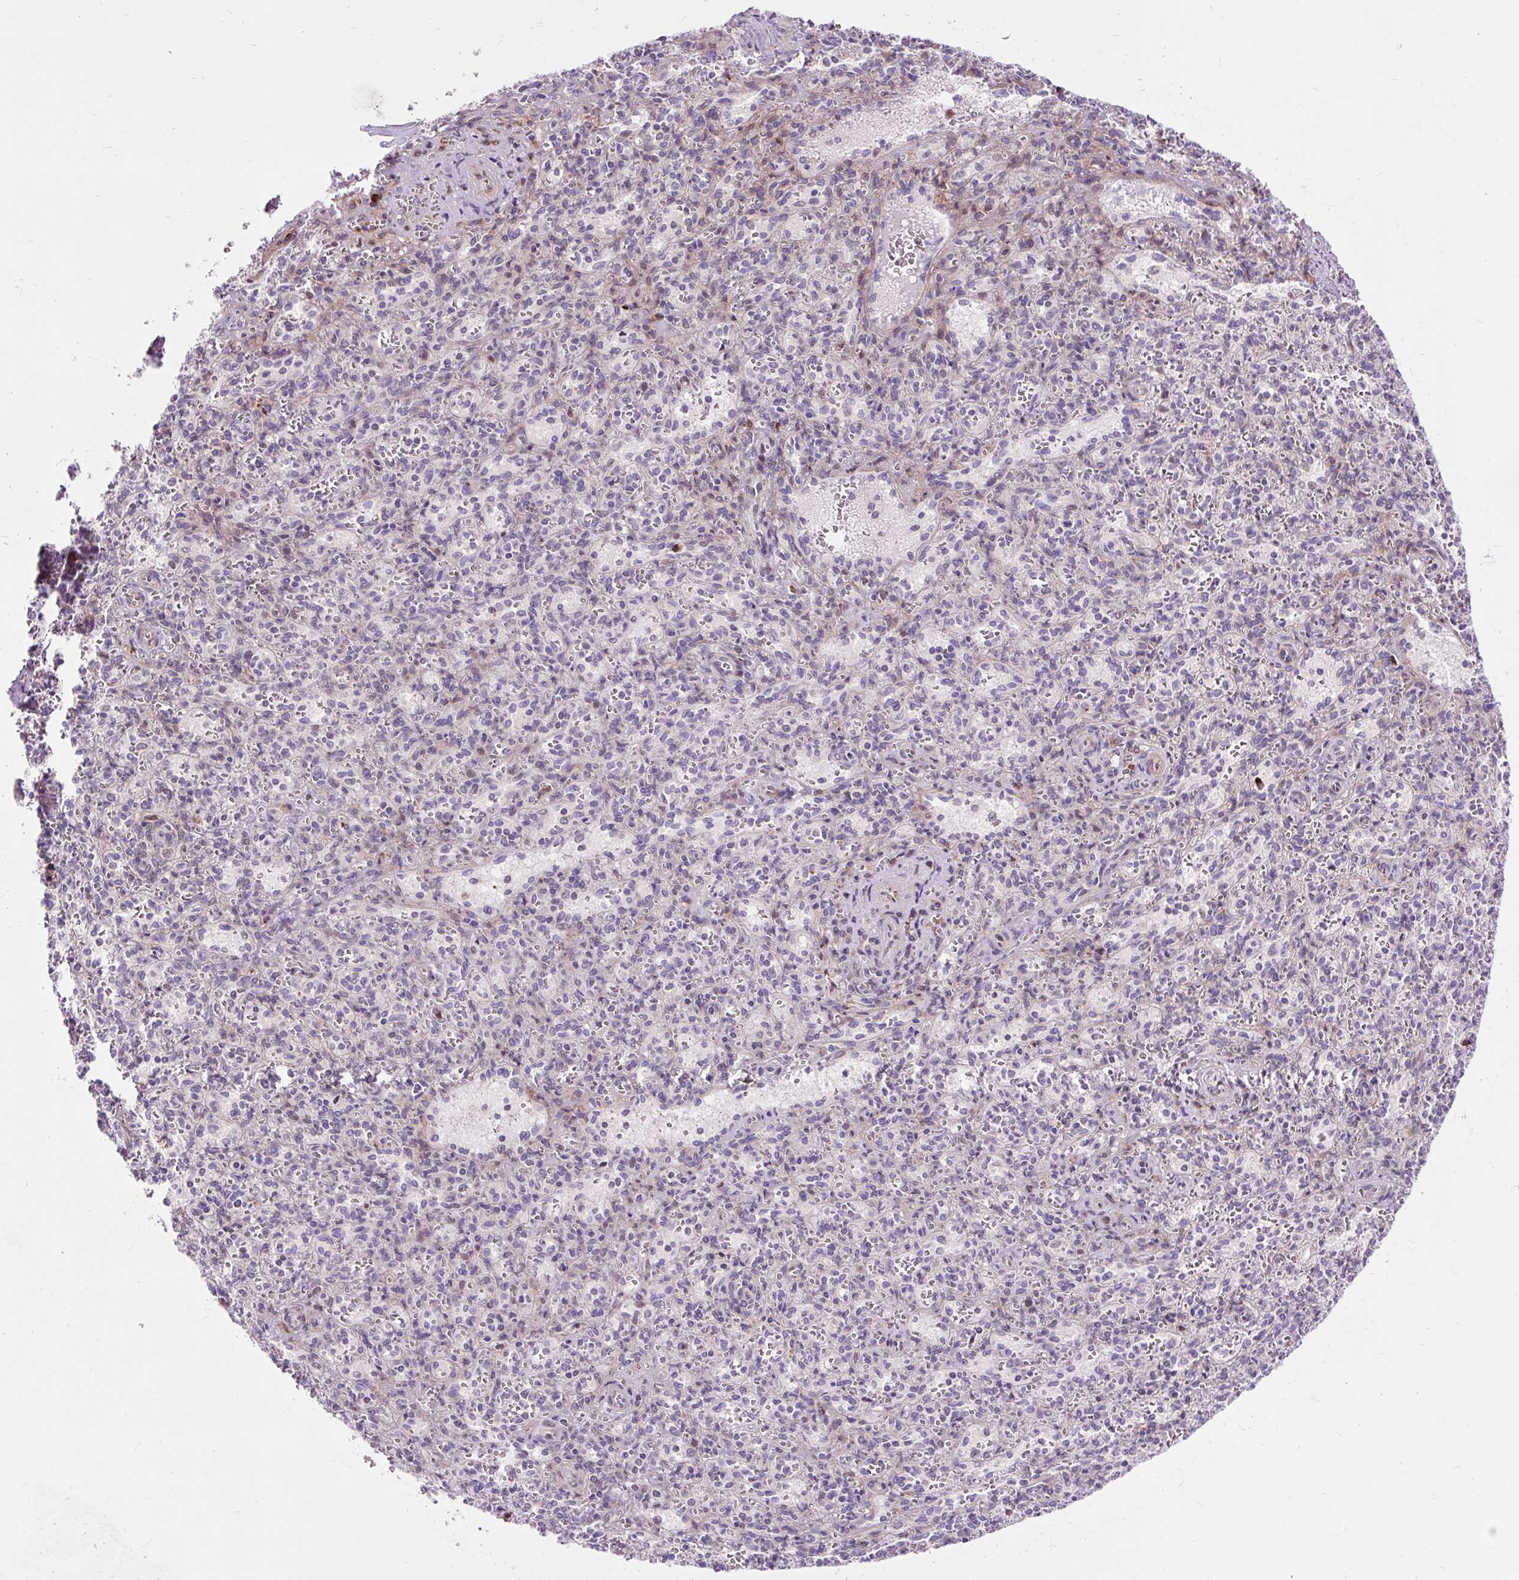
{"staining": {"intensity": "negative", "quantity": "none", "location": "none"}, "tissue": "spleen", "cell_type": "Cells in red pulp", "image_type": "normal", "snomed": [{"axis": "morphology", "description": "Normal tissue, NOS"}, {"axis": "topography", "description": "Spleen"}], "caption": "High power microscopy micrograph of an IHC photomicrograph of unremarkable spleen, revealing no significant positivity in cells in red pulp.", "gene": "CISD3", "patient": {"sex": "female", "age": 26}}